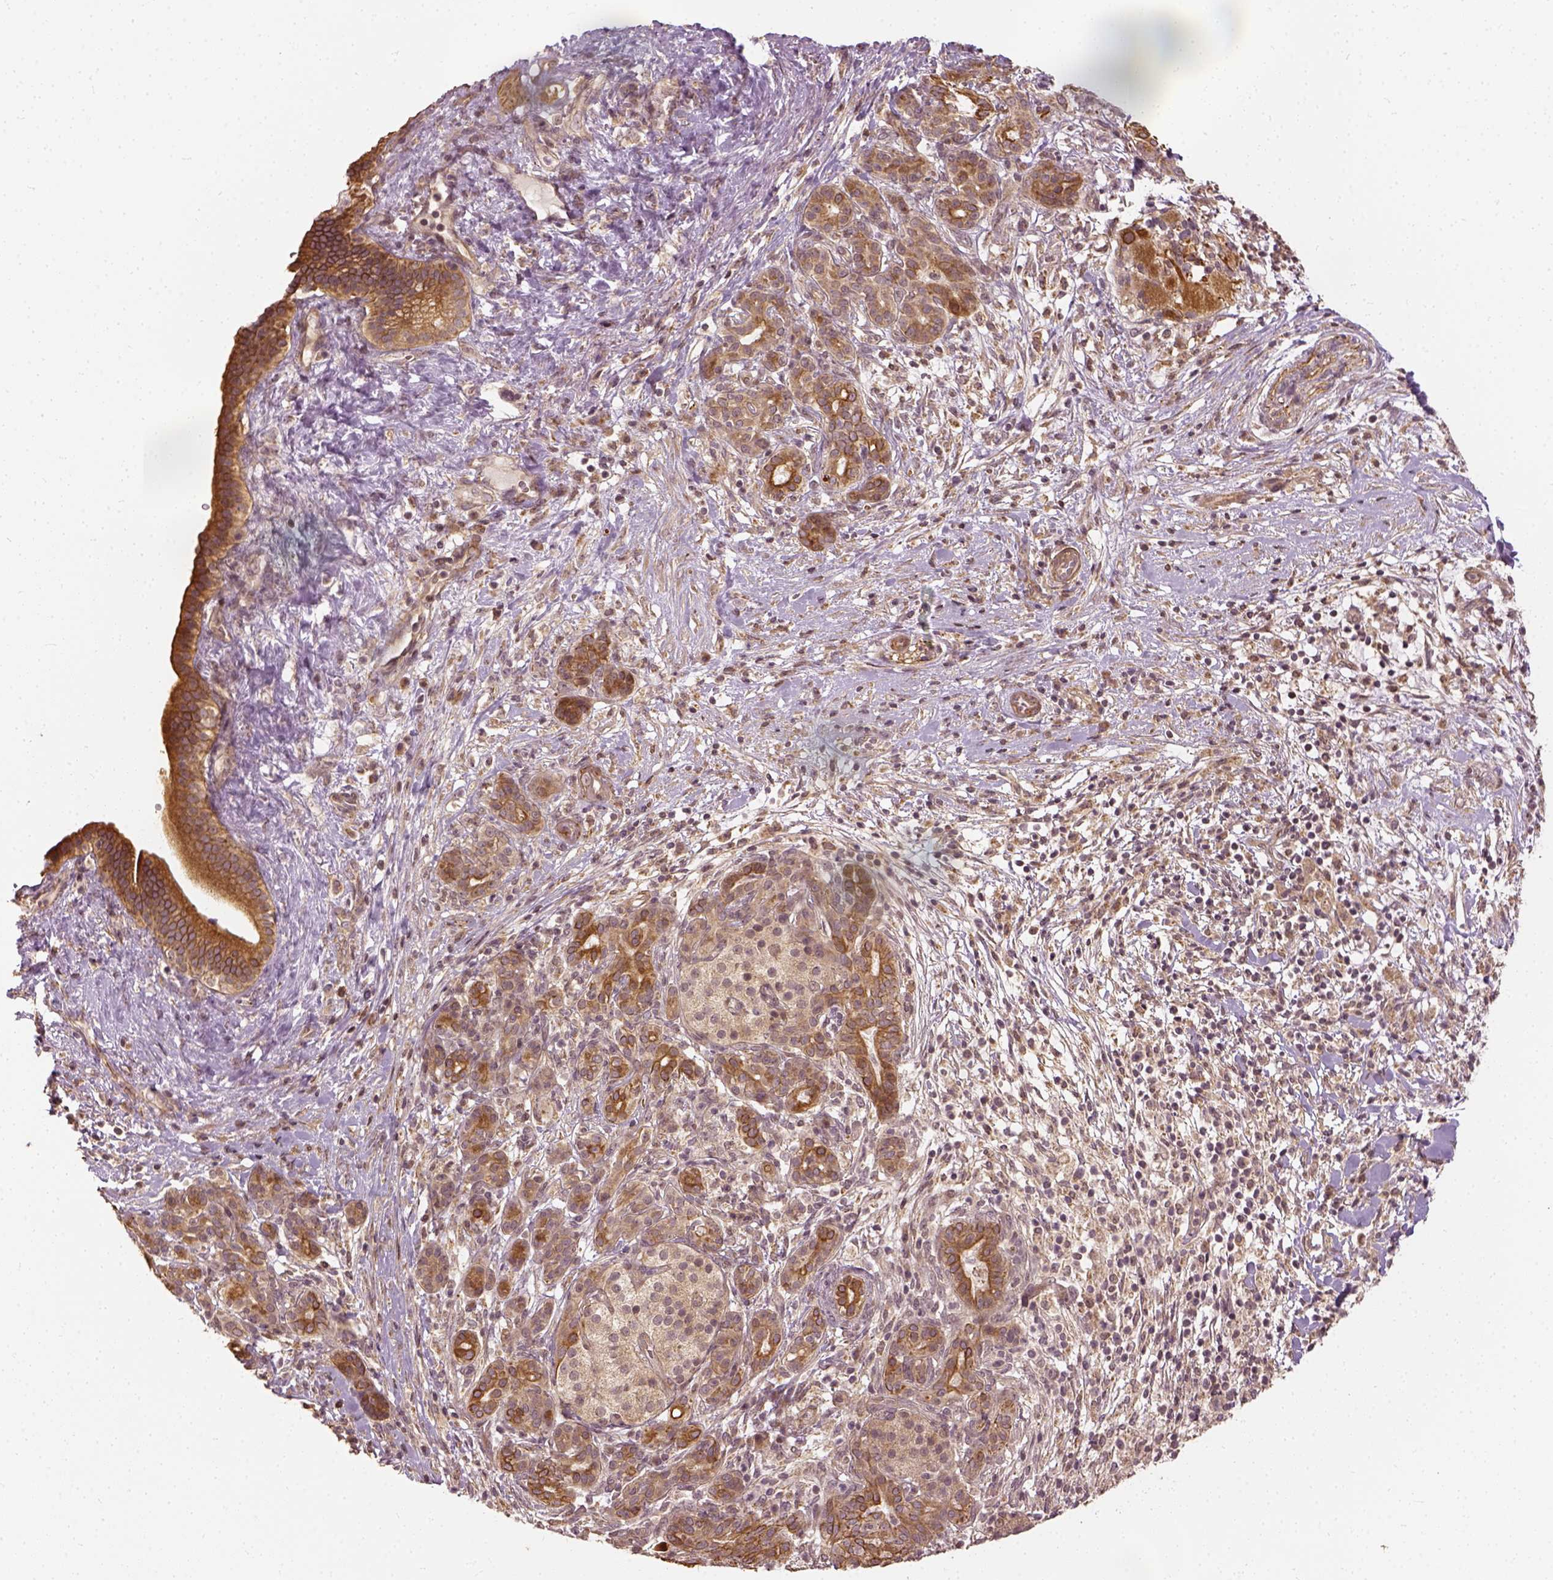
{"staining": {"intensity": "moderate", "quantity": ">75%", "location": "cytoplasmic/membranous"}, "tissue": "pancreatic cancer", "cell_type": "Tumor cells", "image_type": "cancer", "snomed": [{"axis": "morphology", "description": "Adenocarcinoma, NOS"}, {"axis": "topography", "description": "Pancreas"}], "caption": "Protein expression analysis of human pancreatic cancer (adenocarcinoma) reveals moderate cytoplasmic/membranous staining in approximately >75% of tumor cells.", "gene": "VEGFA", "patient": {"sex": "male", "age": 44}}